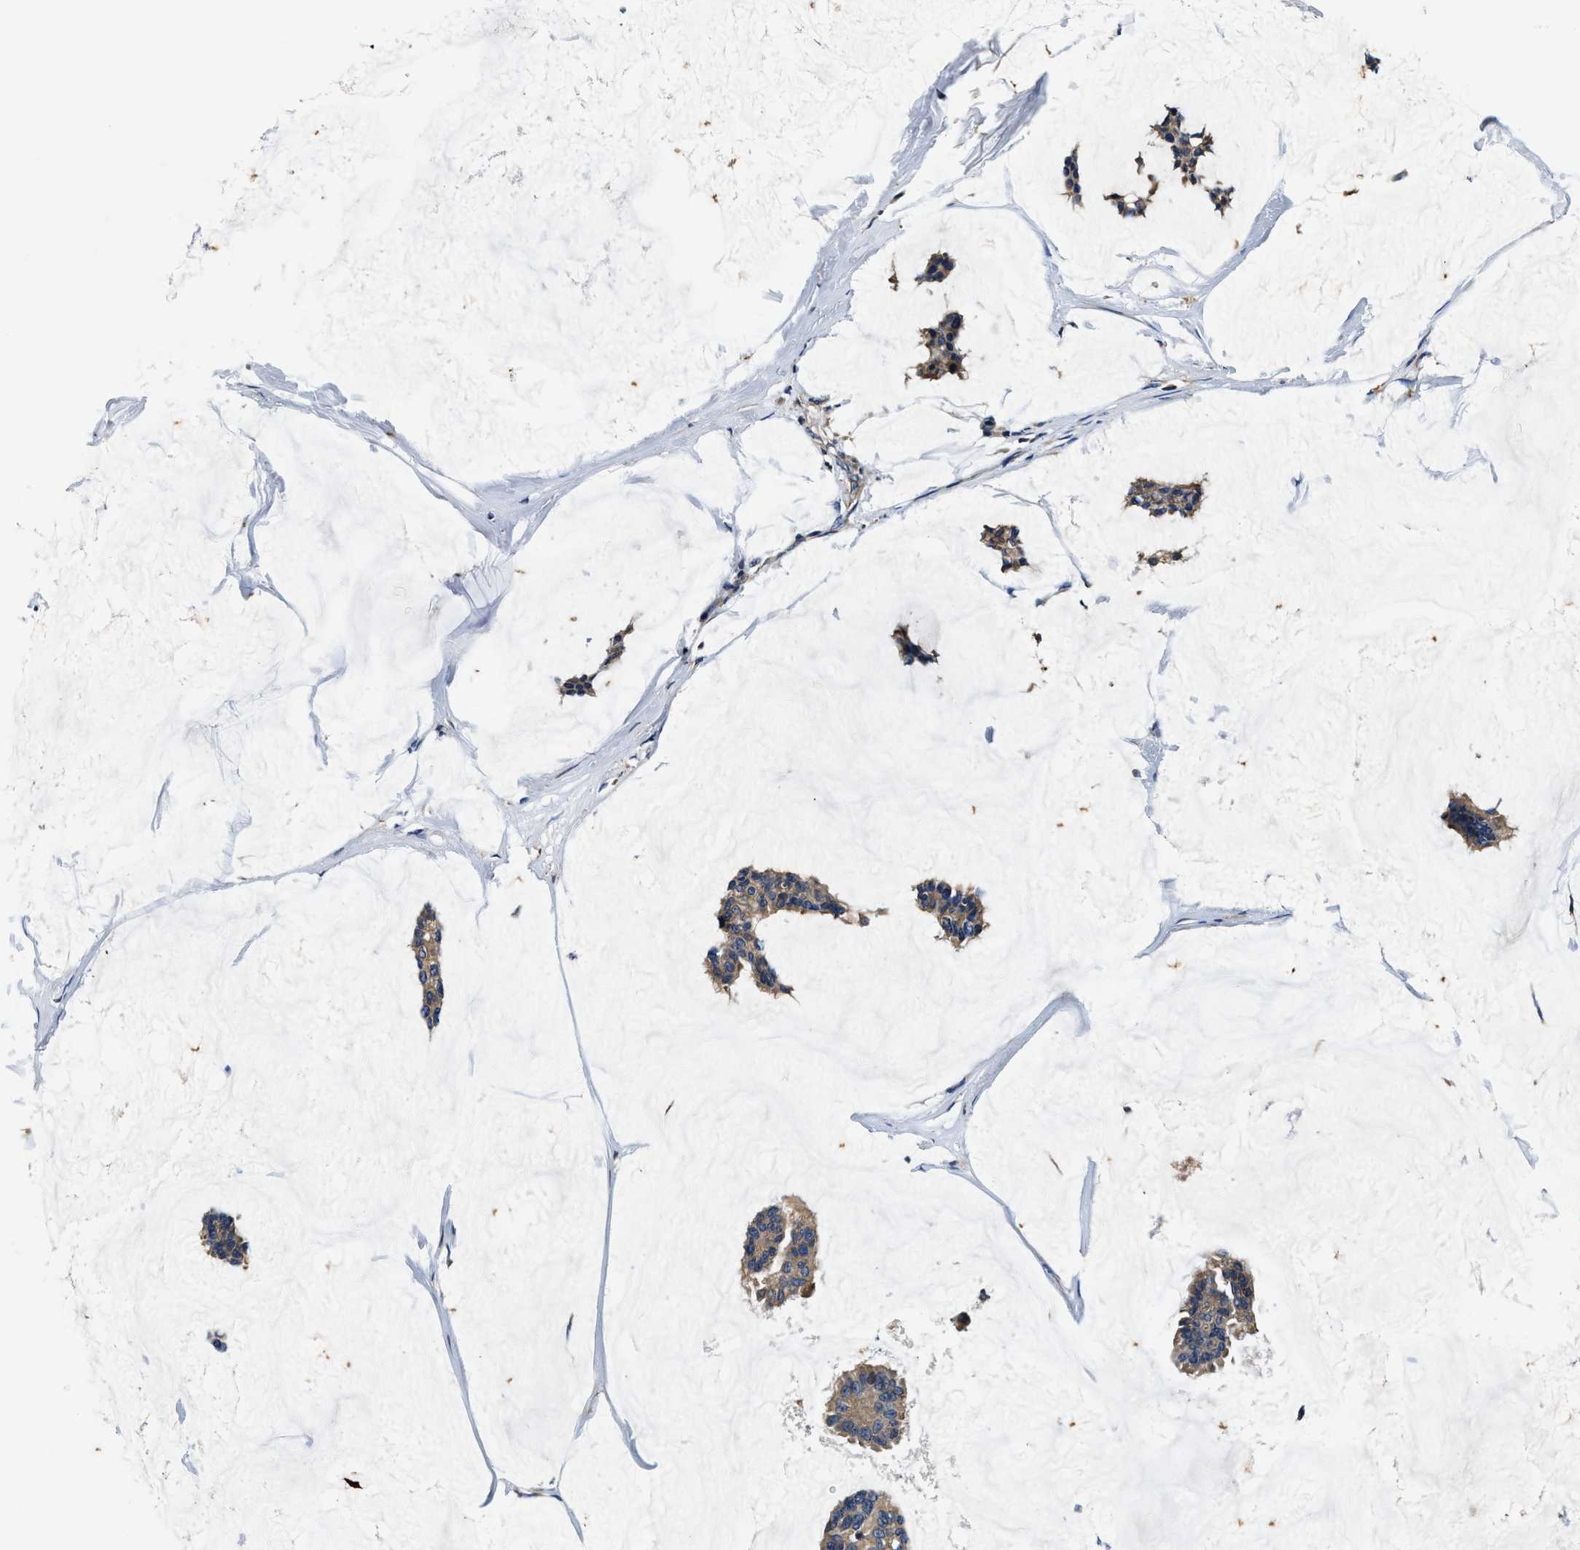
{"staining": {"intensity": "weak", "quantity": ">75%", "location": "cytoplasmic/membranous"}, "tissue": "breast cancer", "cell_type": "Tumor cells", "image_type": "cancer", "snomed": [{"axis": "morphology", "description": "Duct carcinoma"}, {"axis": "topography", "description": "Breast"}], "caption": "Human breast cancer stained for a protein (brown) reveals weak cytoplasmic/membranous positive staining in approximately >75% of tumor cells.", "gene": "PI4KB", "patient": {"sex": "female", "age": 93}}